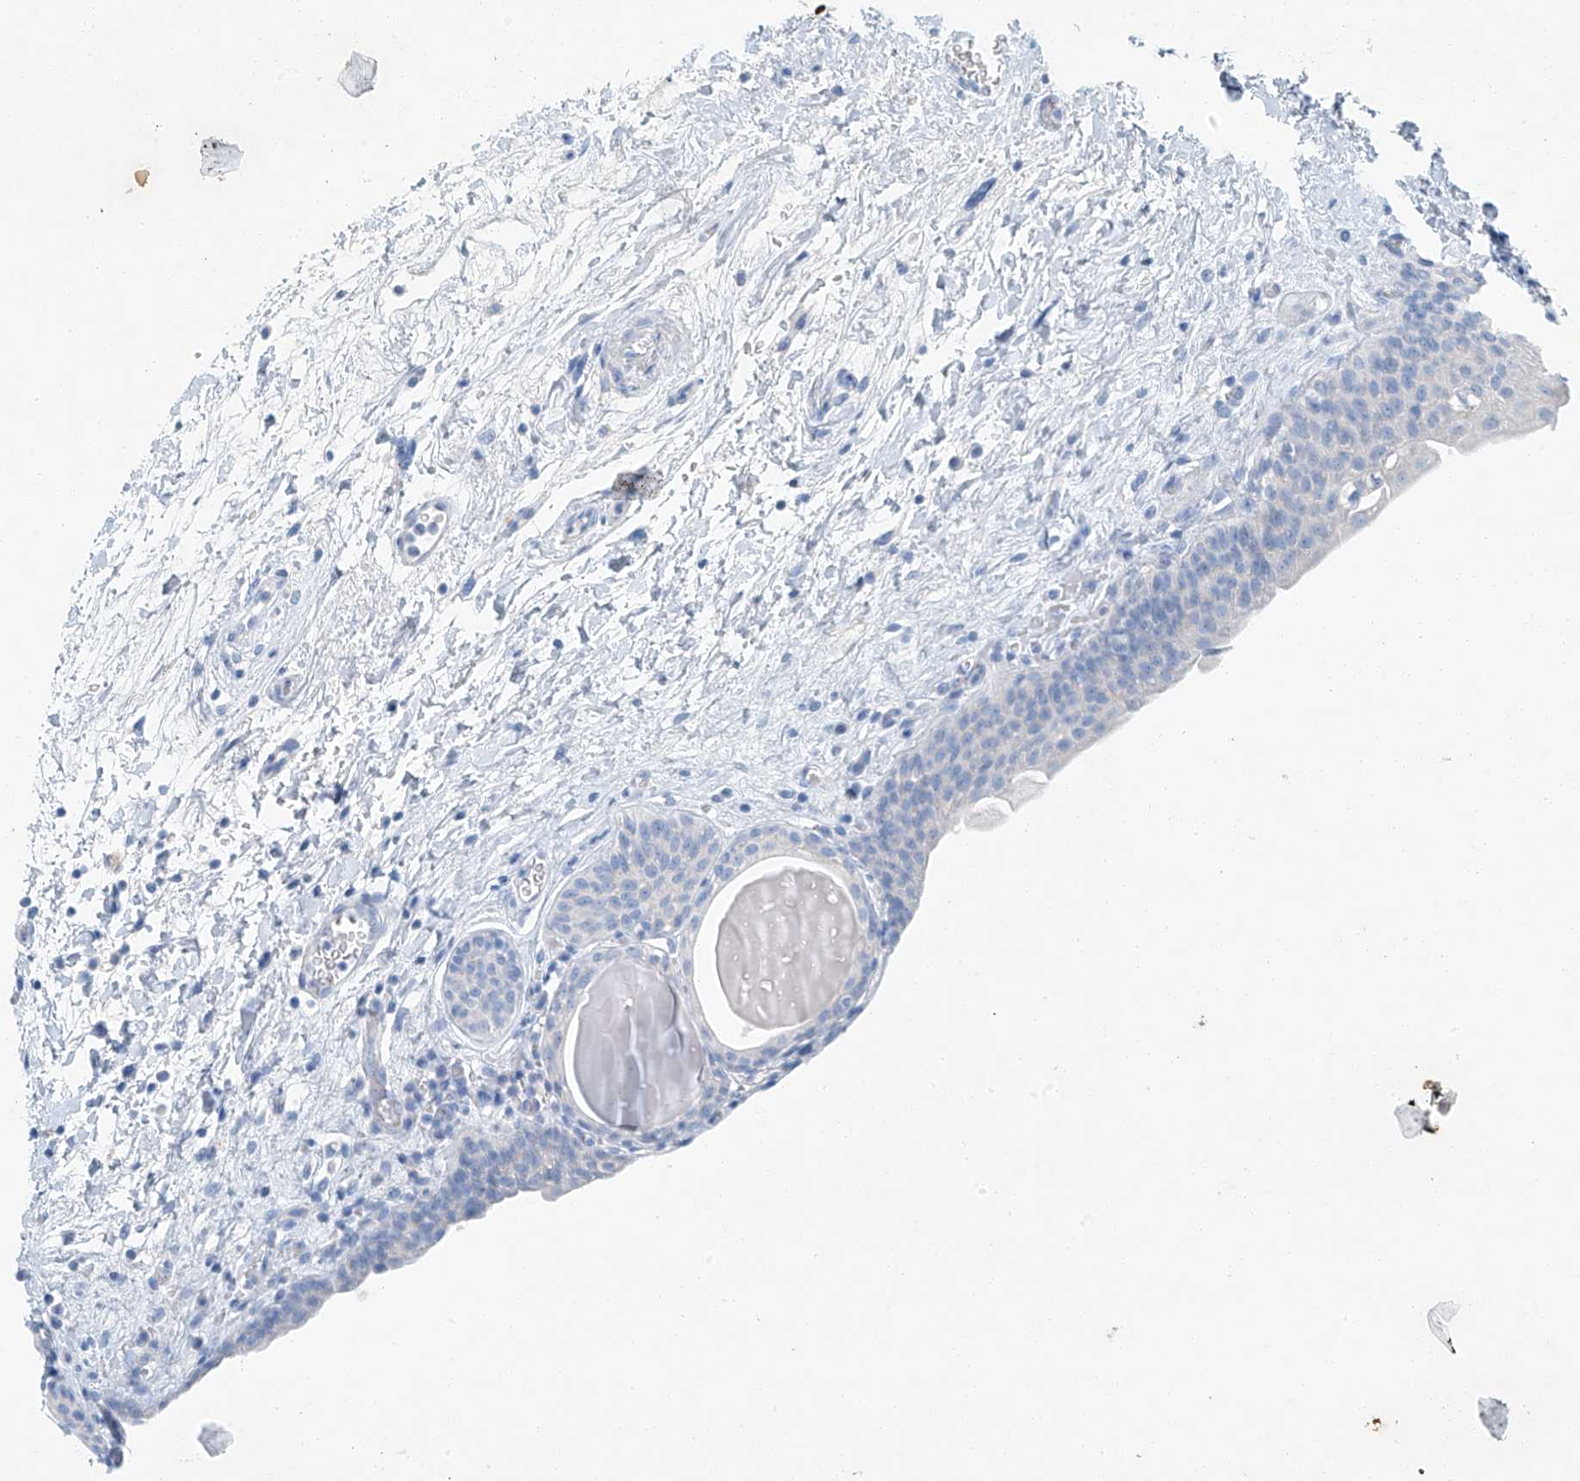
{"staining": {"intensity": "negative", "quantity": "none", "location": "none"}, "tissue": "urinary bladder", "cell_type": "Urothelial cells", "image_type": "normal", "snomed": [{"axis": "morphology", "description": "Normal tissue, NOS"}, {"axis": "topography", "description": "Urinary bladder"}], "caption": "This is an IHC histopathology image of normal urinary bladder. There is no staining in urothelial cells.", "gene": "C1orf87", "patient": {"sex": "male", "age": 83}}